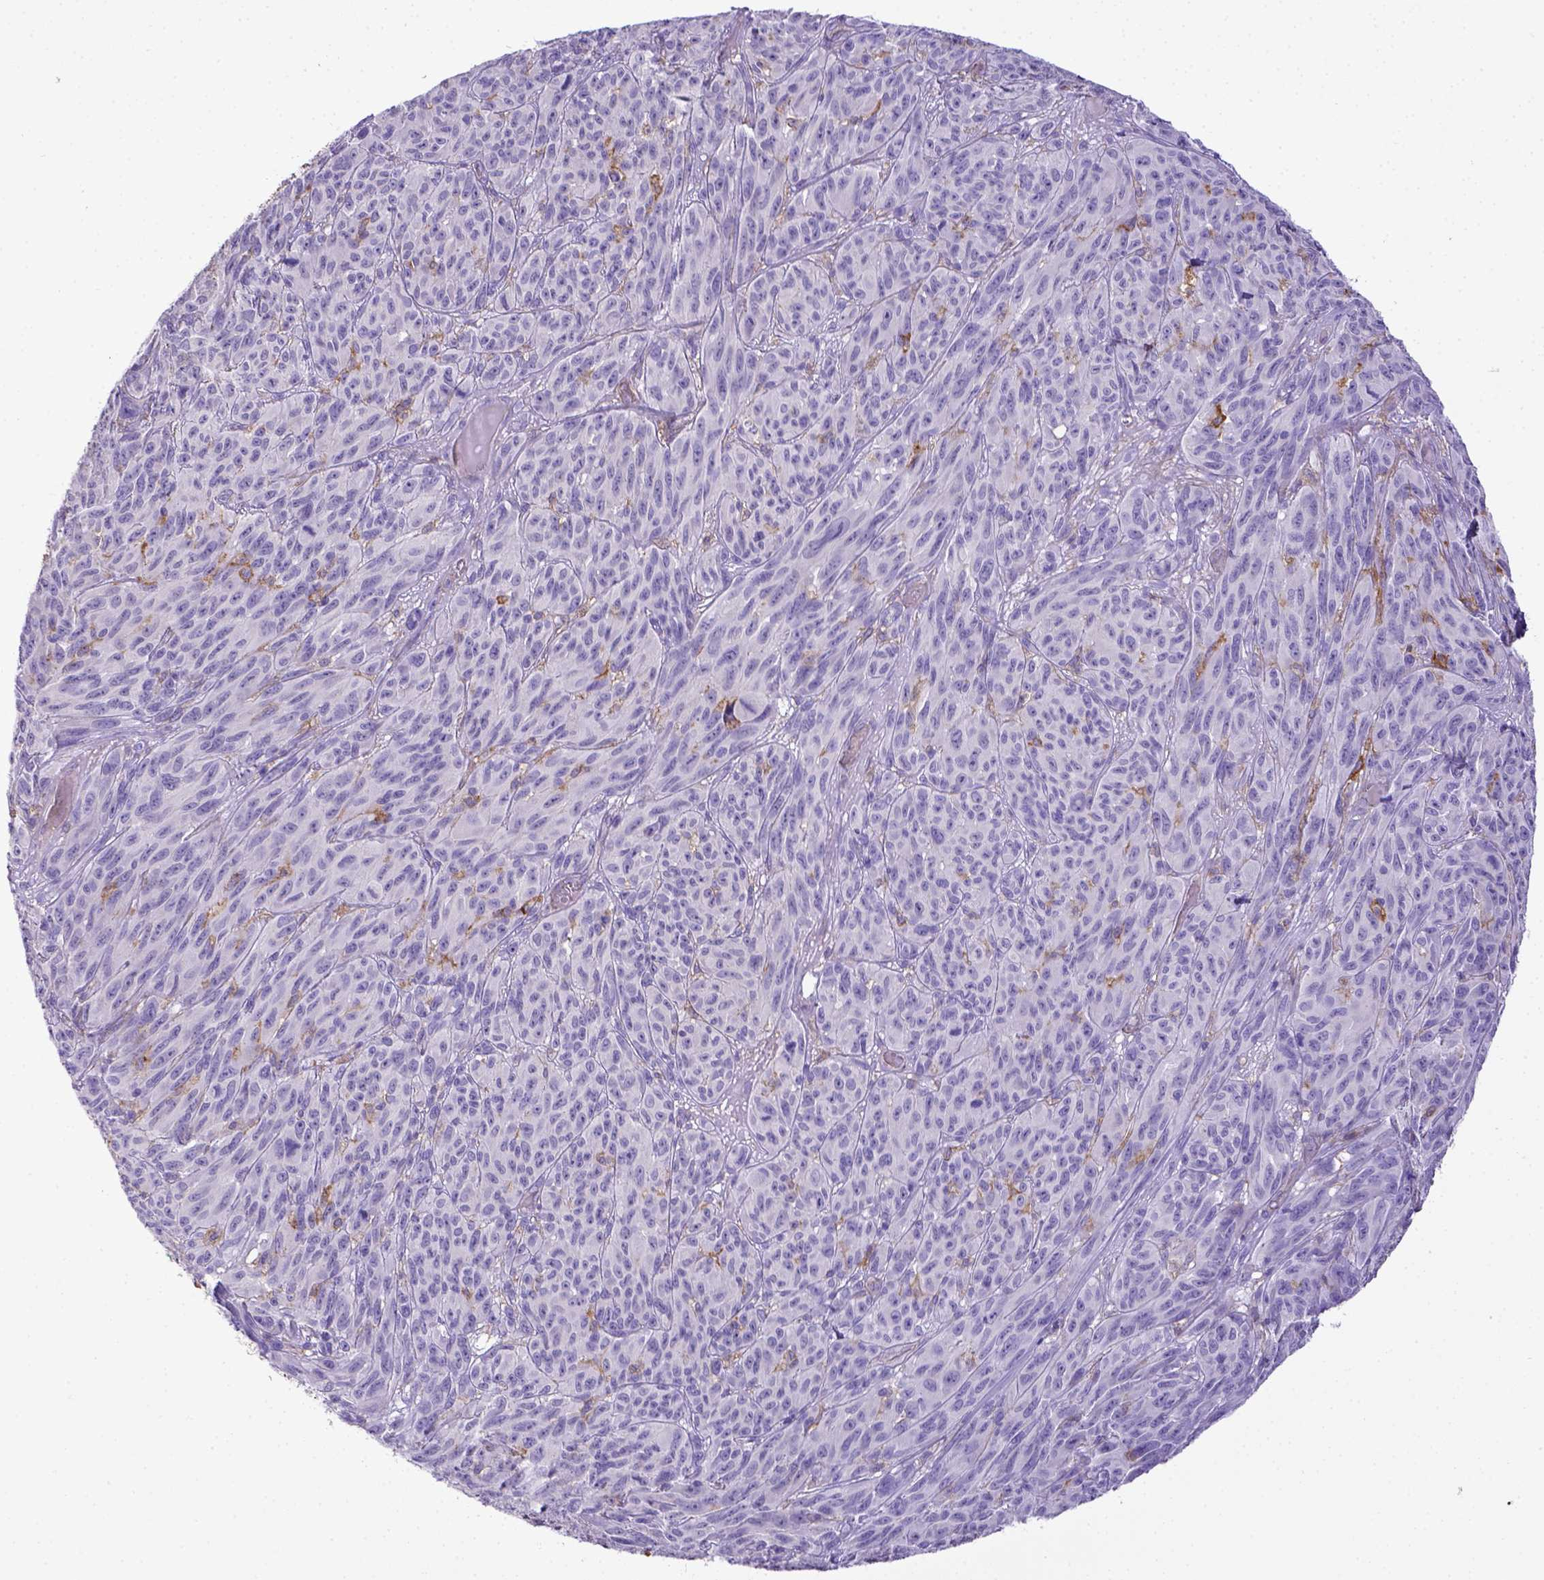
{"staining": {"intensity": "negative", "quantity": "none", "location": "none"}, "tissue": "melanoma", "cell_type": "Tumor cells", "image_type": "cancer", "snomed": [{"axis": "morphology", "description": "Malignant melanoma, NOS"}, {"axis": "topography", "description": "Vulva, labia, clitoris and Bartholin´s gland, NO"}], "caption": "A high-resolution photomicrograph shows immunohistochemistry staining of melanoma, which exhibits no significant expression in tumor cells.", "gene": "CD40", "patient": {"sex": "female", "age": 75}}